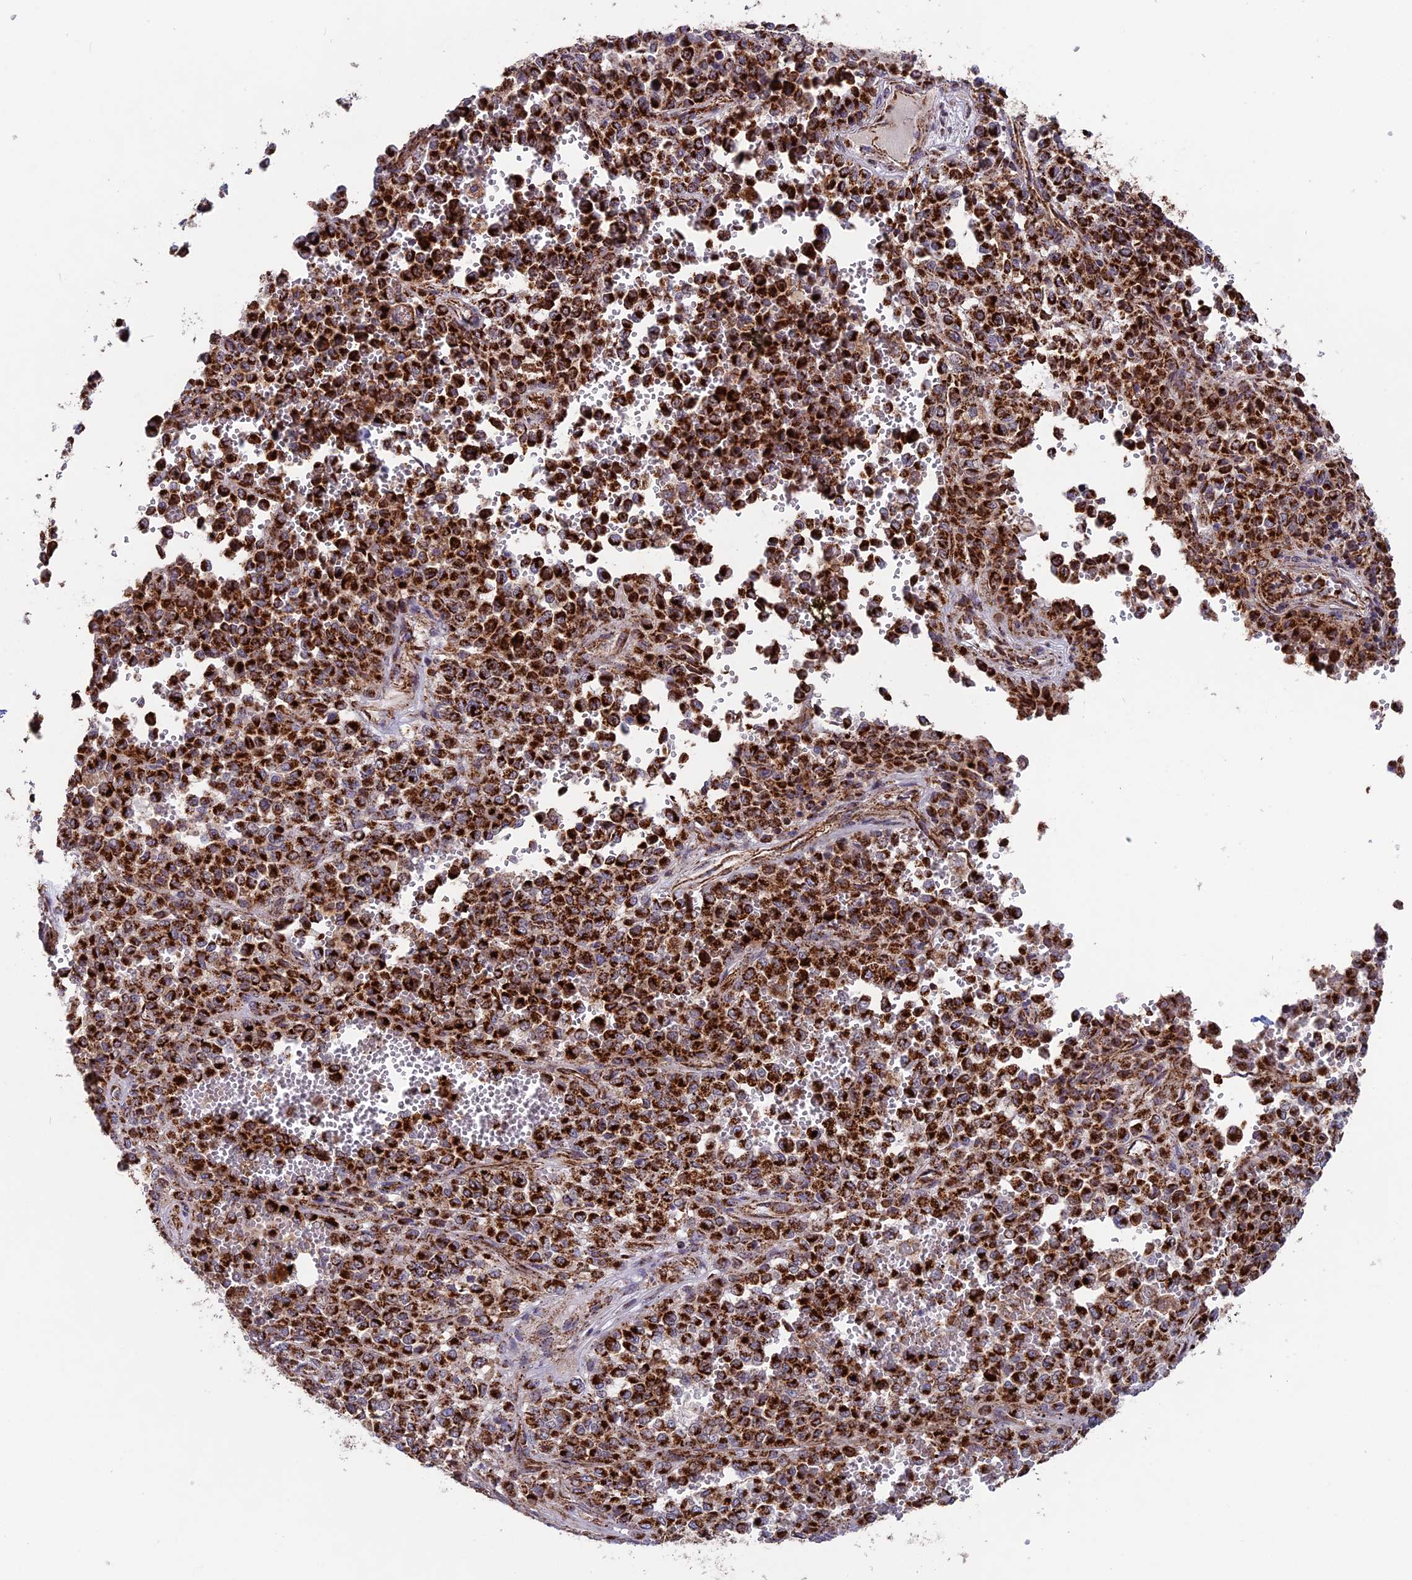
{"staining": {"intensity": "strong", "quantity": ">75%", "location": "cytoplasmic/membranous"}, "tissue": "melanoma", "cell_type": "Tumor cells", "image_type": "cancer", "snomed": [{"axis": "morphology", "description": "Malignant melanoma, Metastatic site"}, {"axis": "topography", "description": "Pancreas"}], "caption": "The photomicrograph exhibits a brown stain indicating the presence of a protein in the cytoplasmic/membranous of tumor cells in melanoma.", "gene": "MRPS18B", "patient": {"sex": "female", "age": 30}}